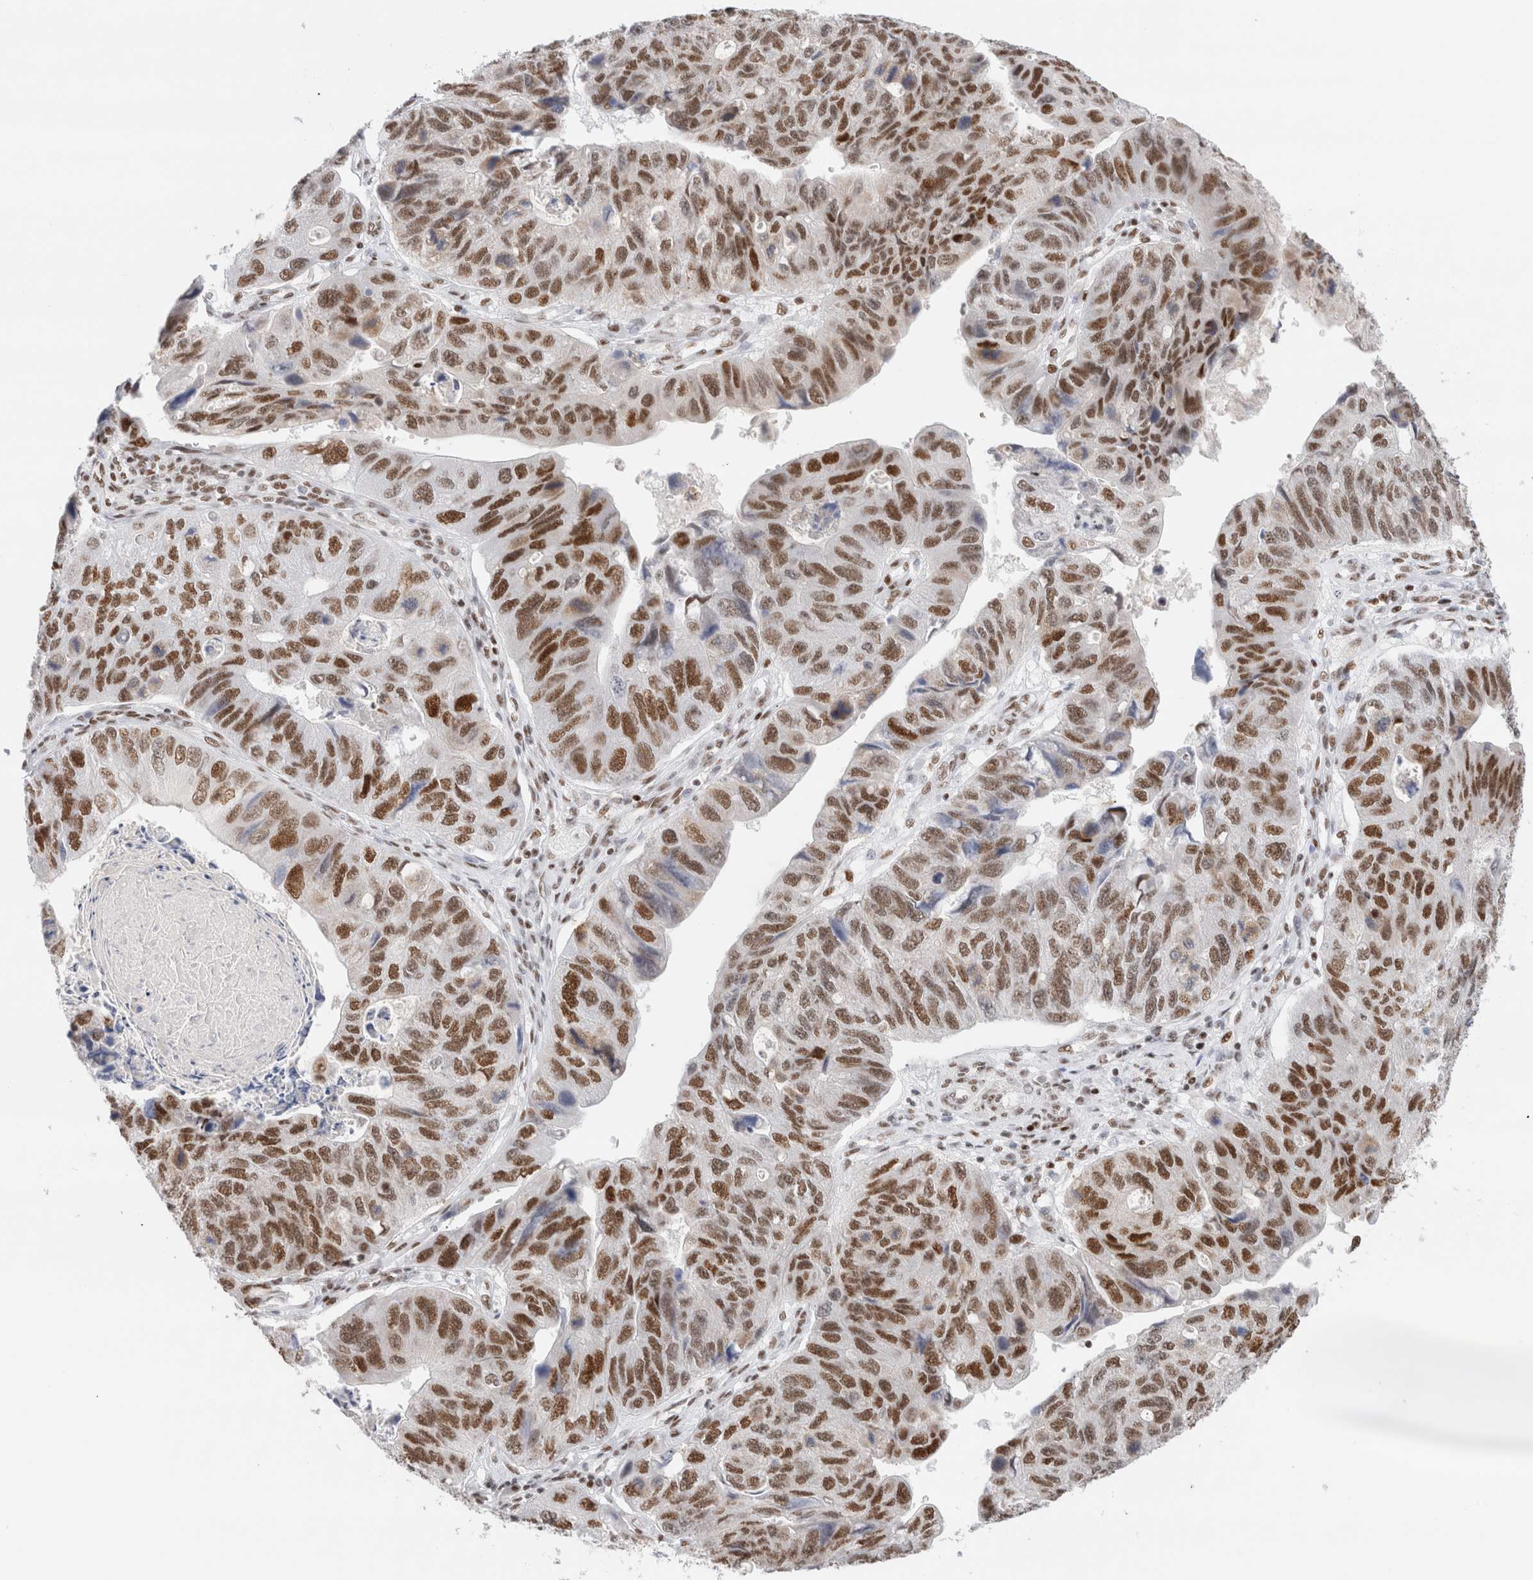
{"staining": {"intensity": "strong", "quantity": ">75%", "location": "nuclear"}, "tissue": "stomach cancer", "cell_type": "Tumor cells", "image_type": "cancer", "snomed": [{"axis": "morphology", "description": "Adenocarcinoma, NOS"}, {"axis": "topography", "description": "Stomach"}], "caption": "Immunohistochemical staining of human stomach adenocarcinoma demonstrates high levels of strong nuclear staining in about >75% of tumor cells.", "gene": "ZNF282", "patient": {"sex": "male", "age": 59}}